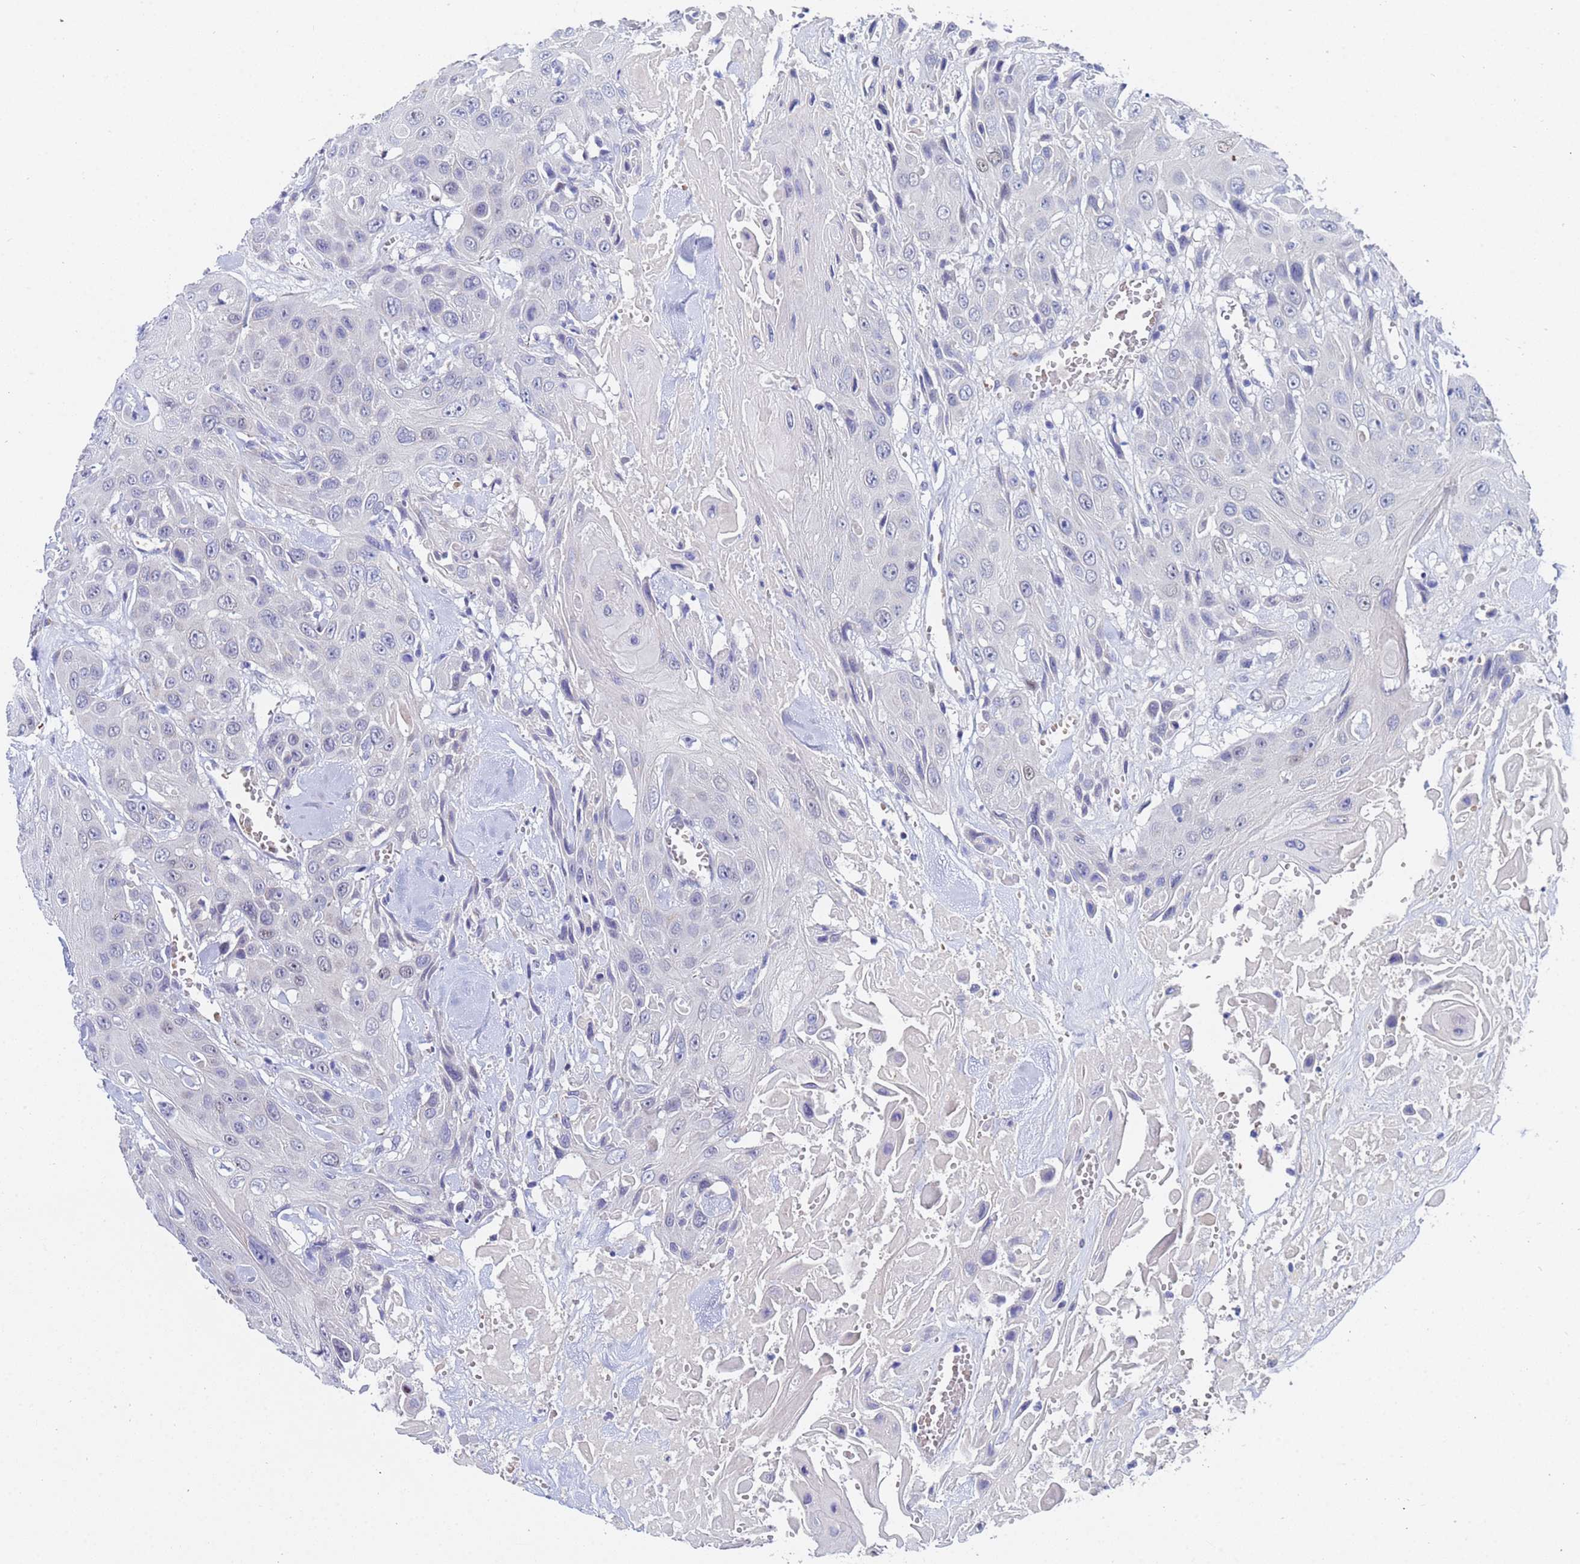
{"staining": {"intensity": "negative", "quantity": "none", "location": "none"}, "tissue": "head and neck cancer", "cell_type": "Tumor cells", "image_type": "cancer", "snomed": [{"axis": "morphology", "description": "Squamous cell carcinoma, NOS"}, {"axis": "topography", "description": "Head-Neck"}], "caption": "Tumor cells show no significant positivity in head and neck squamous cell carcinoma. (Stains: DAB immunohistochemistry with hematoxylin counter stain, Microscopy: brightfield microscopy at high magnification).", "gene": "IHO1", "patient": {"sex": "male", "age": 81}}